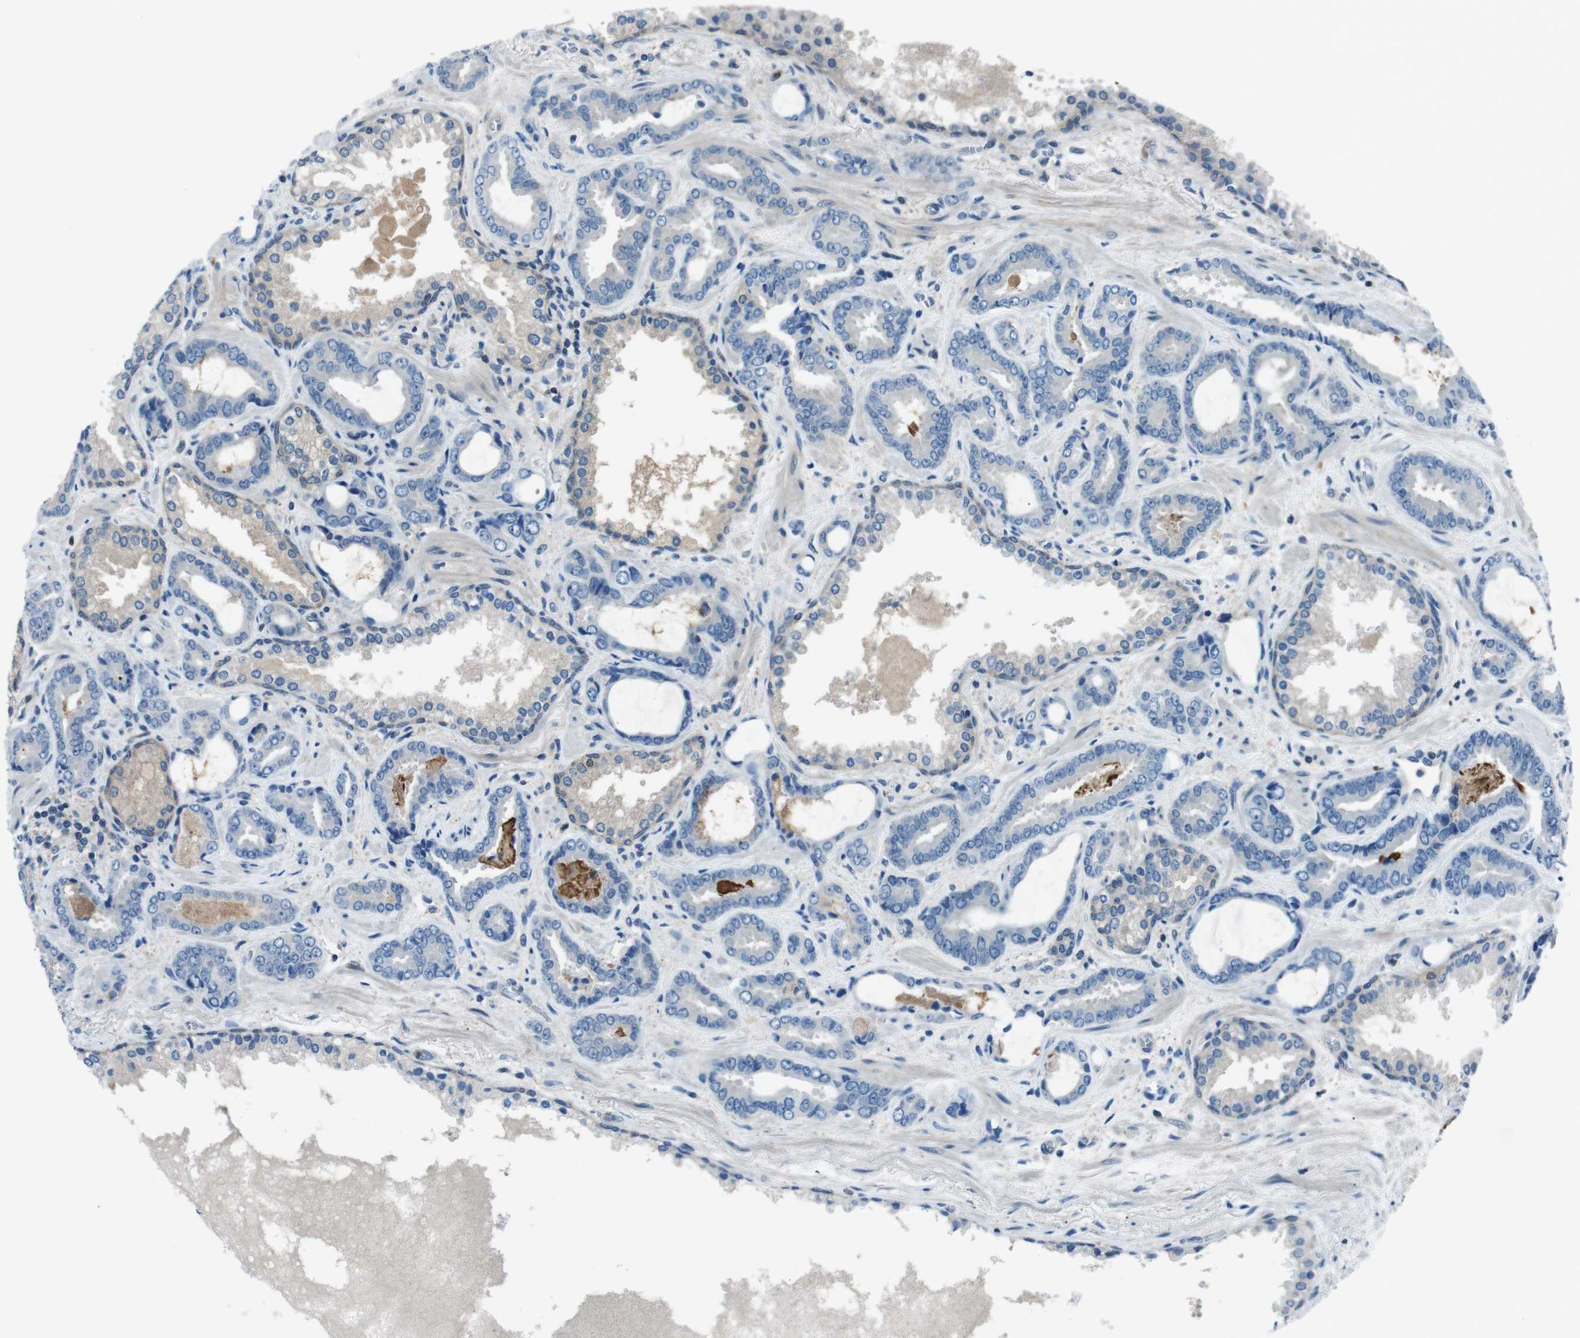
{"staining": {"intensity": "negative", "quantity": "none", "location": "none"}, "tissue": "prostate cancer", "cell_type": "Tumor cells", "image_type": "cancer", "snomed": [{"axis": "morphology", "description": "Adenocarcinoma, Low grade"}, {"axis": "topography", "description": "Prostate"}], "caption": "Histopathology image shows no protein positivity in tumor cells of prostate low-grade adenocarcinoma tissue.", "gene": "NANOS2", "patient": {"sex": "male", "age": 60}}